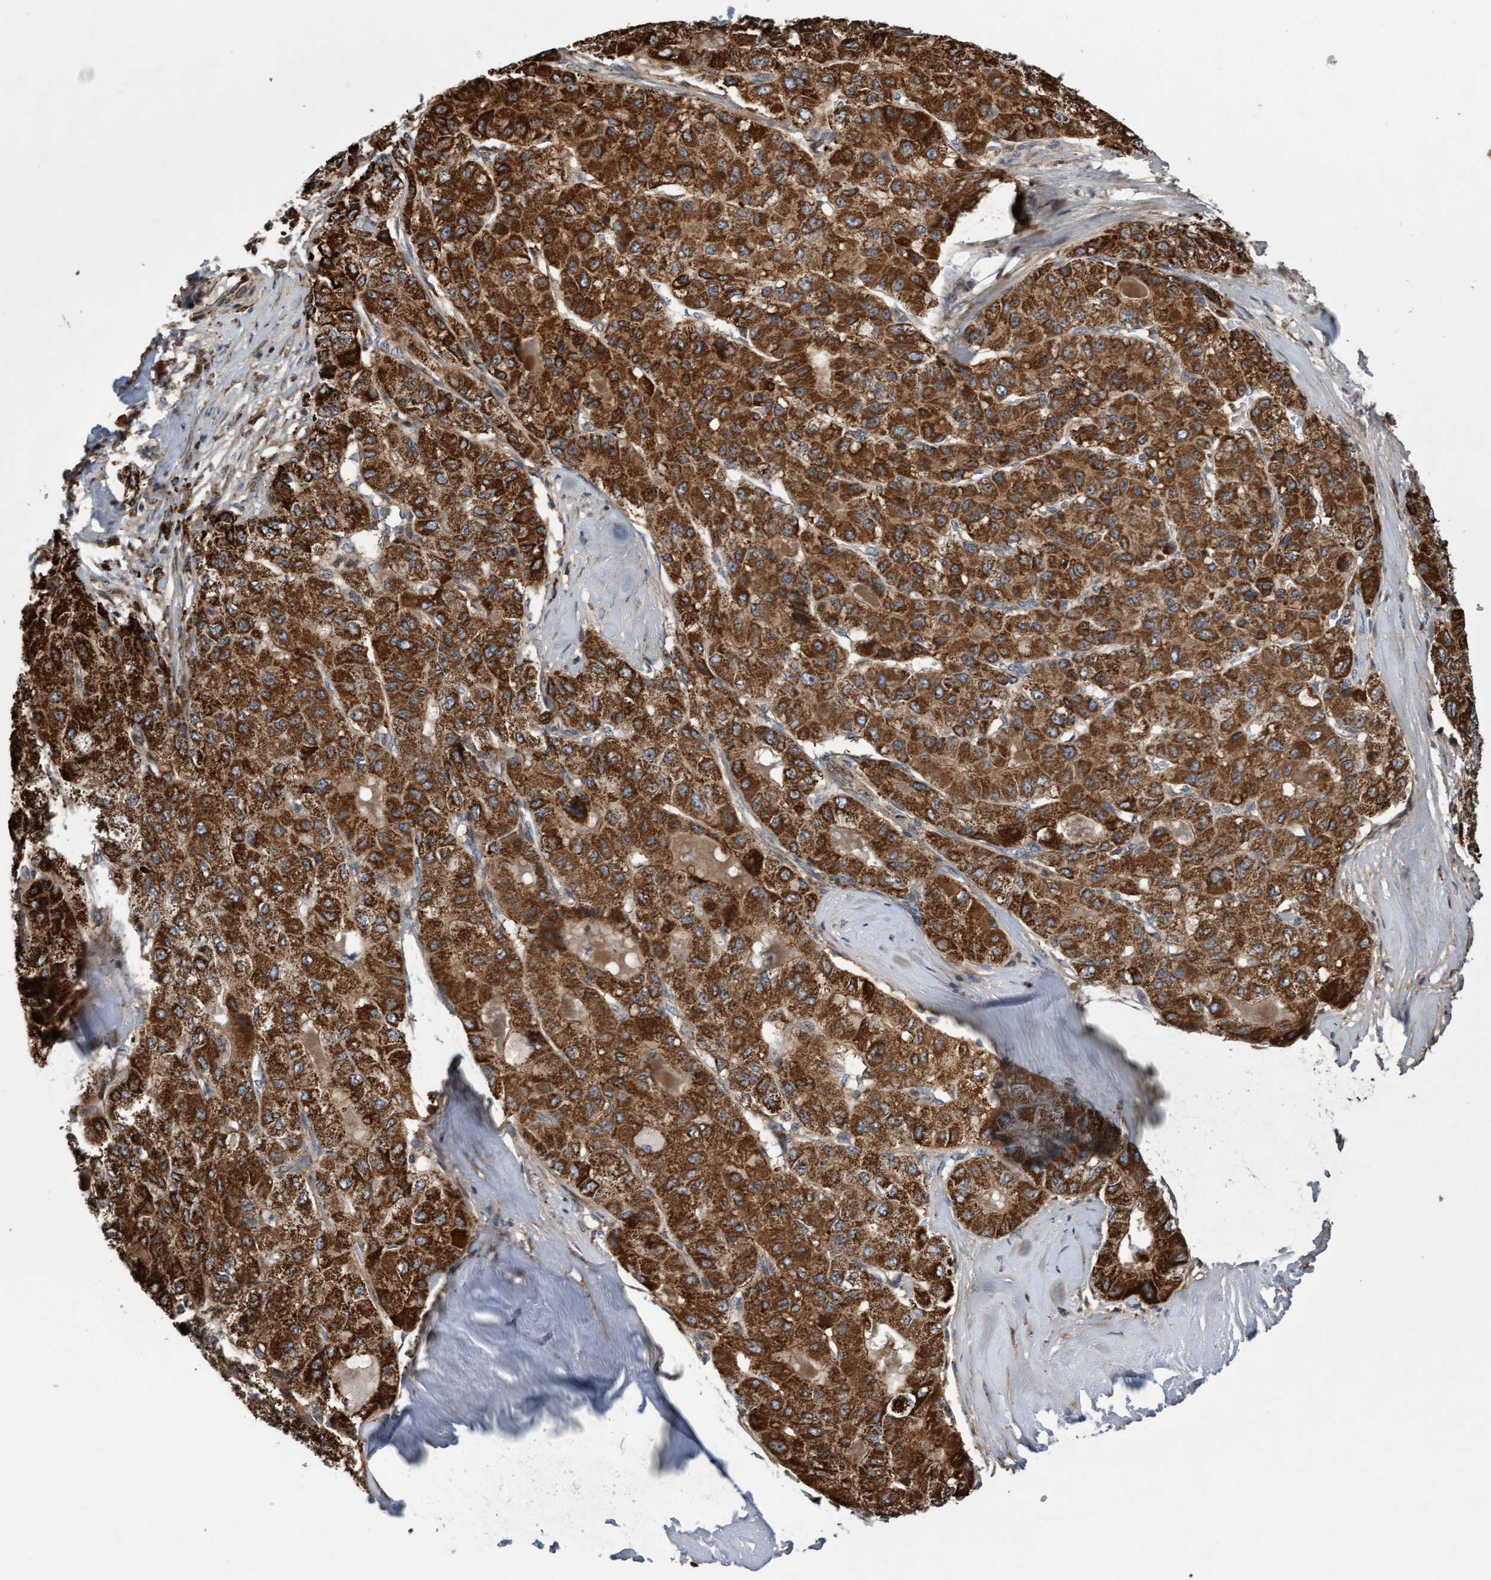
{"staining": {"intensity": "moderate", "quantity": ">75%", "location": "cytoplasmic/membranous"}, "tissue": "liver cancer", "cell_type": "Tumor cells", "image_type": "cancer", "snomed": [{"axis": "morphology", "description": "Carcinoma, Hepatocellular, NOS"}, {"axis": "topography", "description": "Liver"}], "caption": "DAB immunohistochemical staining of human liver cancer (hepatocellular carcinoma) exhibits moderate cytoplasmic/membranous protein positivity in approximately >75% of tumor cells.", "gene": "PECR", "patient": {"sex": "male", "age": 80}}